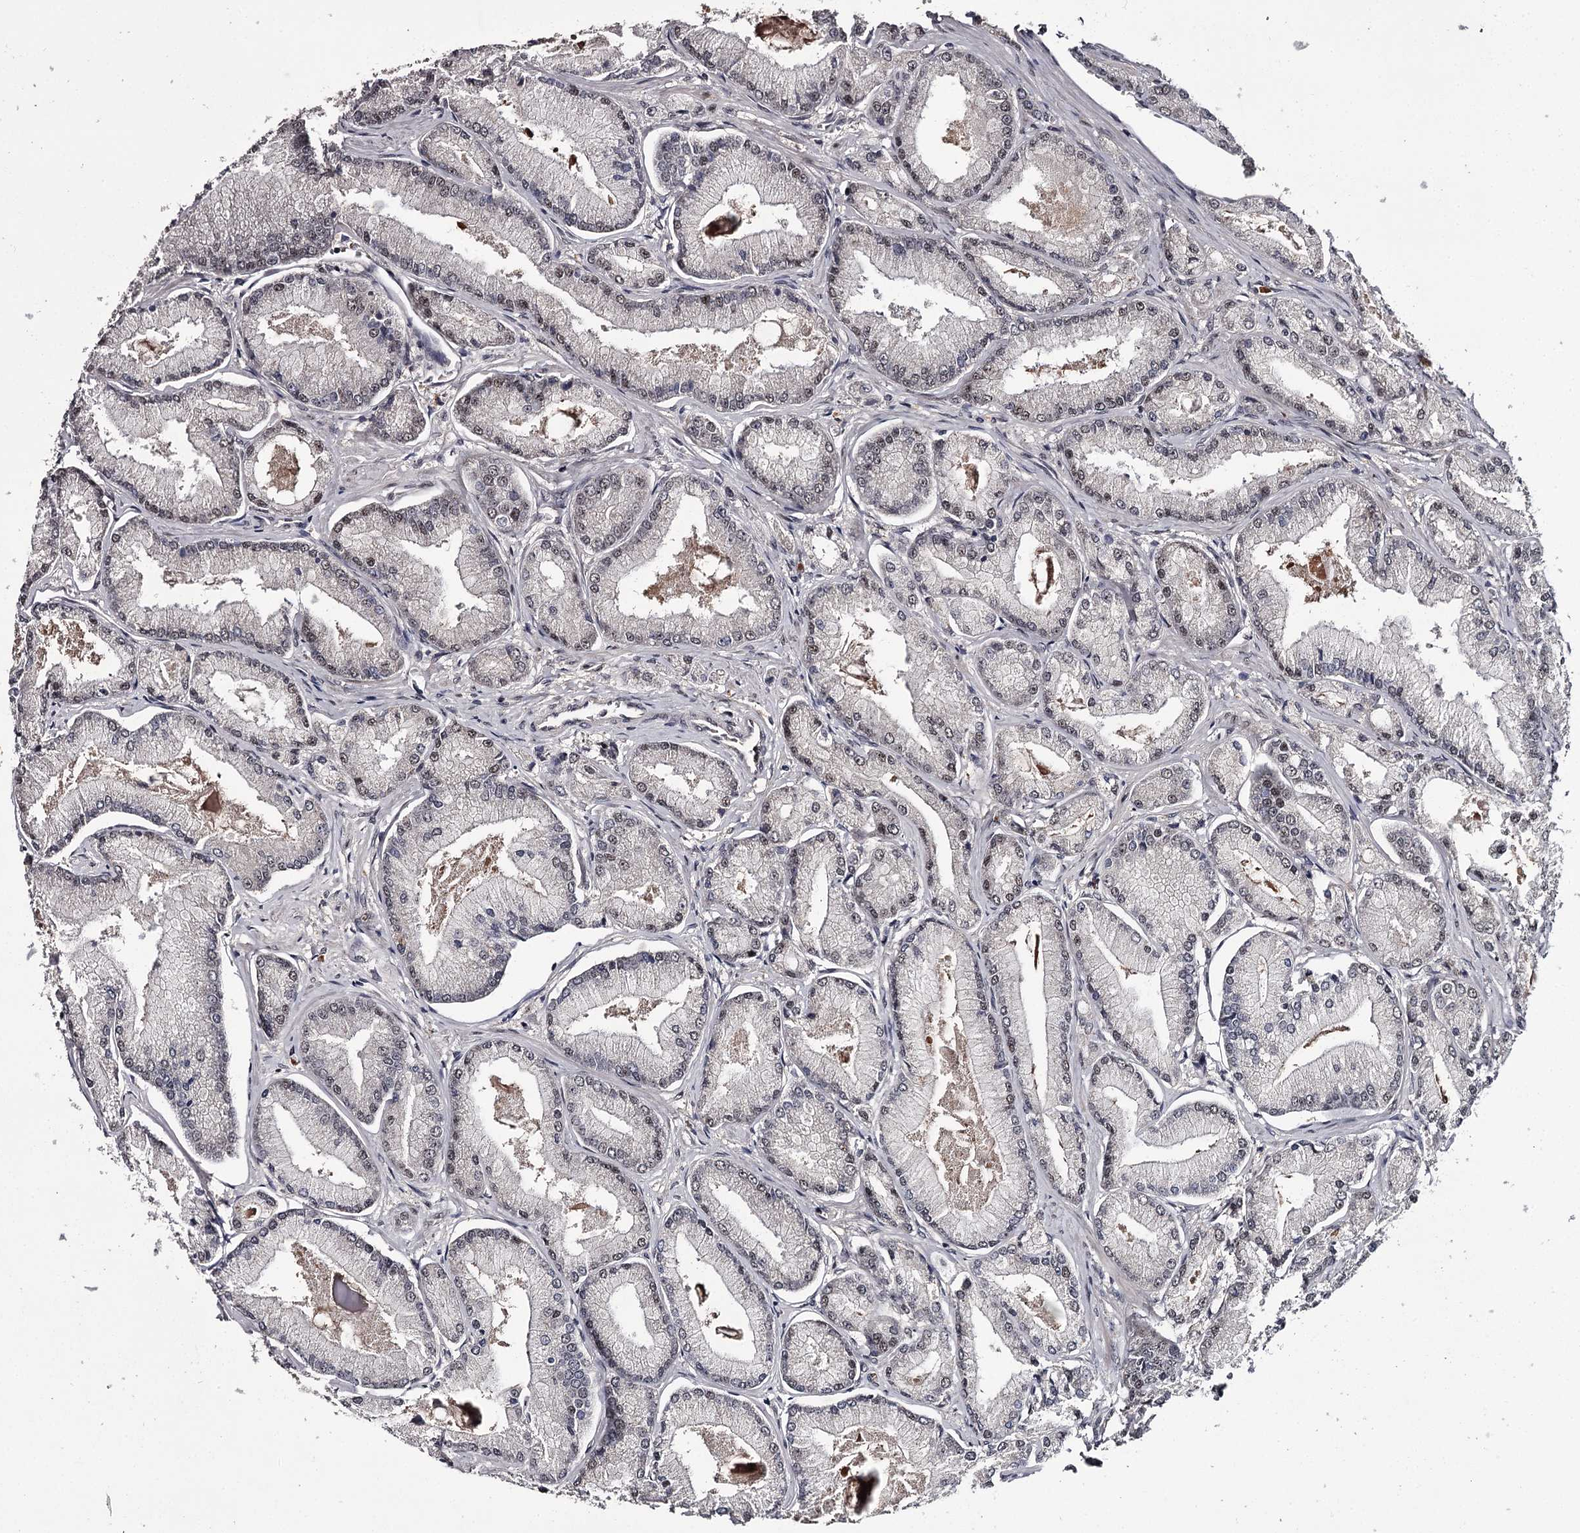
{"staining": {"intensity": "negative", "quantity": "none", "location": "none"}, "tissue": "prostate cancer", "cell_type": "Tumor cells", "image_type": "cancer", "snomed": [{"axis": "morphology", "description": "Adenocarcinoma, Low grade"}, {"axis": "topography", "description": "Prostate"}], "caption": "Immunohistochemical staining of human prostate low-grade adenocarcinoma reveals no significant positivity in tumor cells.", "gene": "RNF44", "patient": {"sex": "male", "age": 74}}